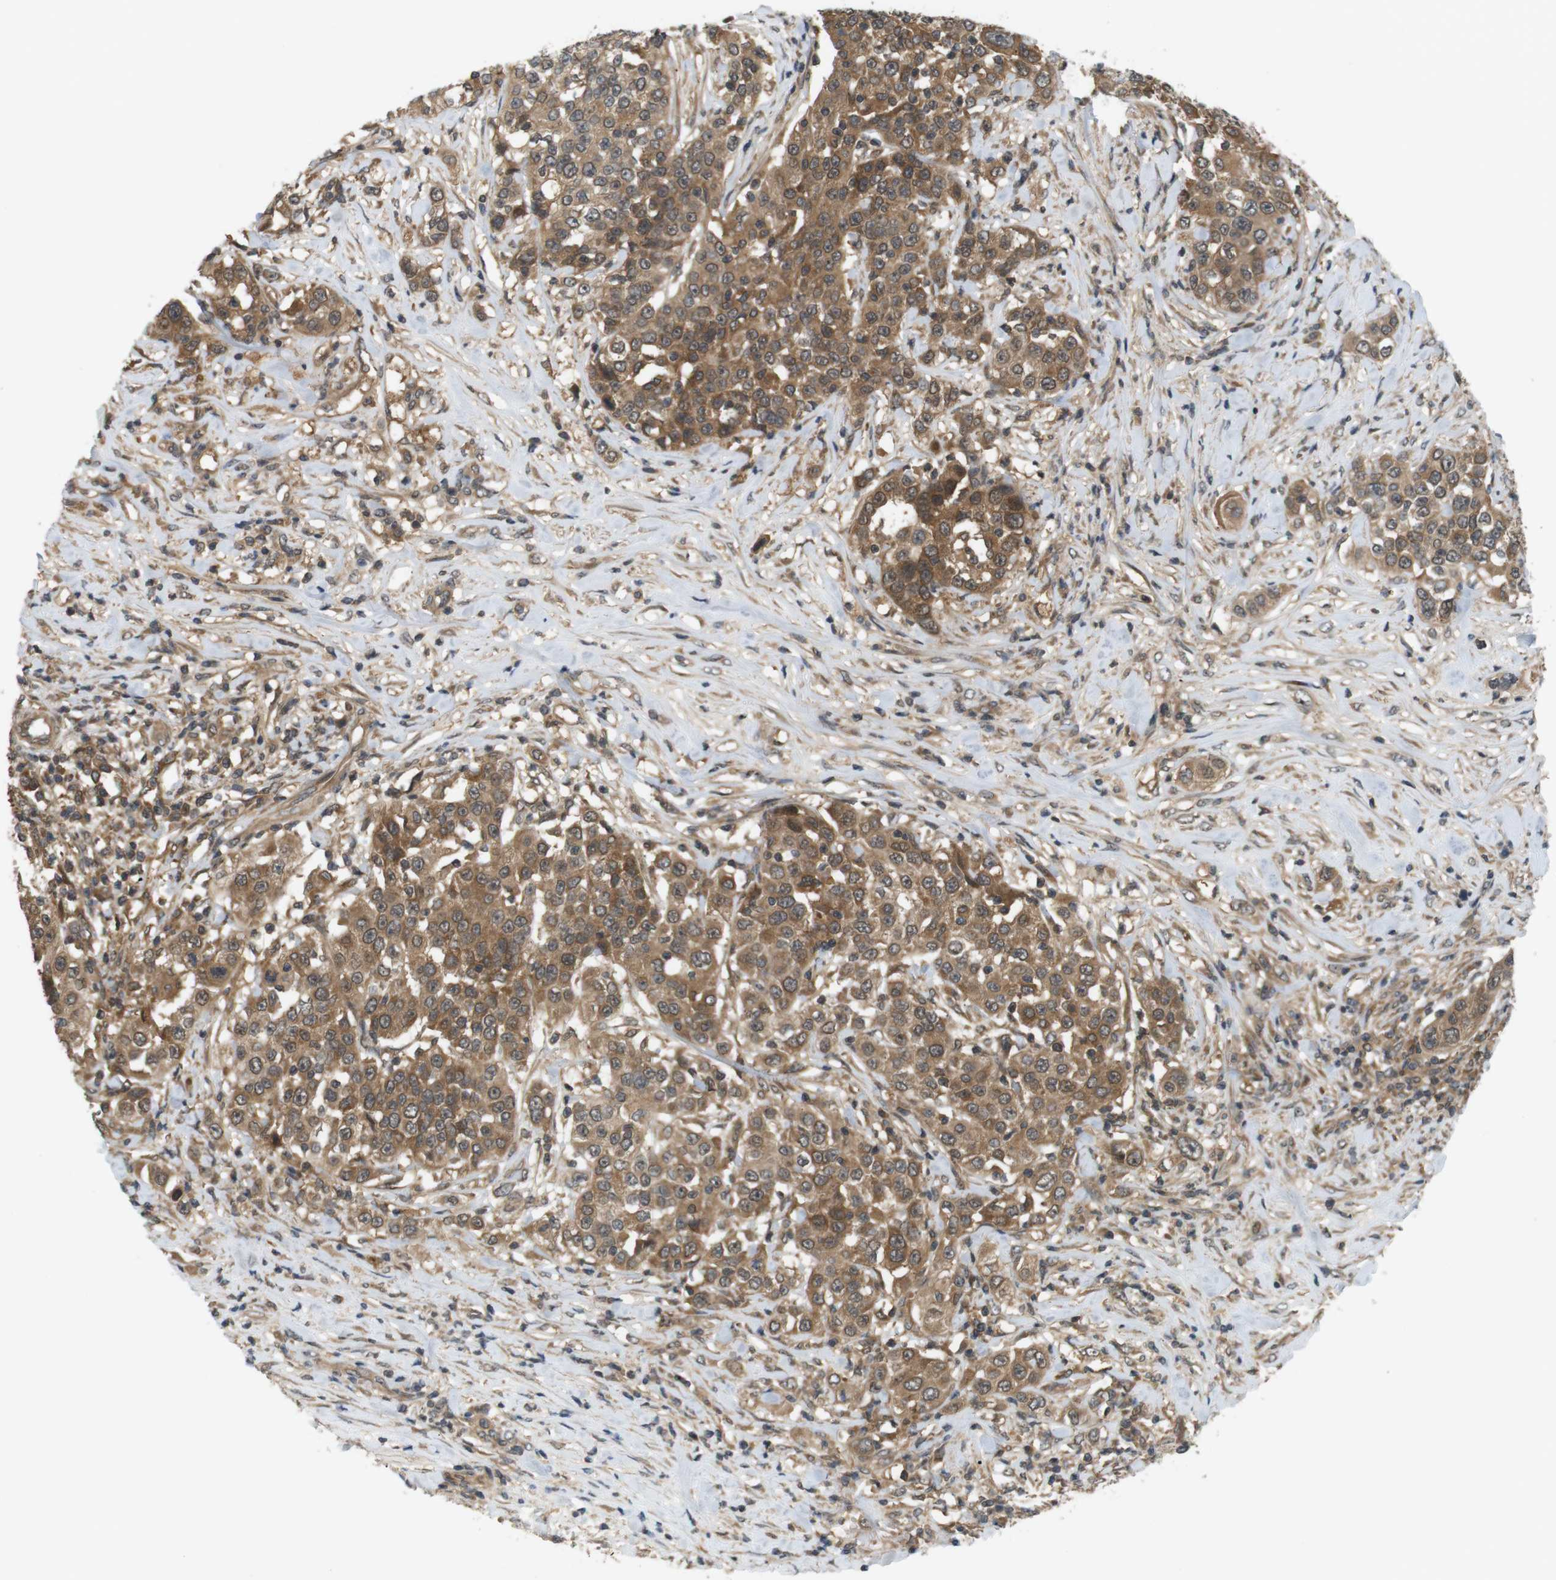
{"staining": {"intensity": "moderate", "quantity": ">75%", "location": "cytoplasmic/membranous"}, "tissue": "urothelial cancer", "cell_type": "Tumor cells", "image_type": "cancer", "snomed": [{"axis": "morphology", "description": "Urothelial carcinoma, High grade"}, {"axis": "topography", "description": "Urinary bladder"}], "caption": "Urothelial cancer tissue displays moderate cytoplasmic/membranous expression in about >75% of tumor cells", "gene": "NFKBIE", "patient": {"sex": "female", "age": 80}}